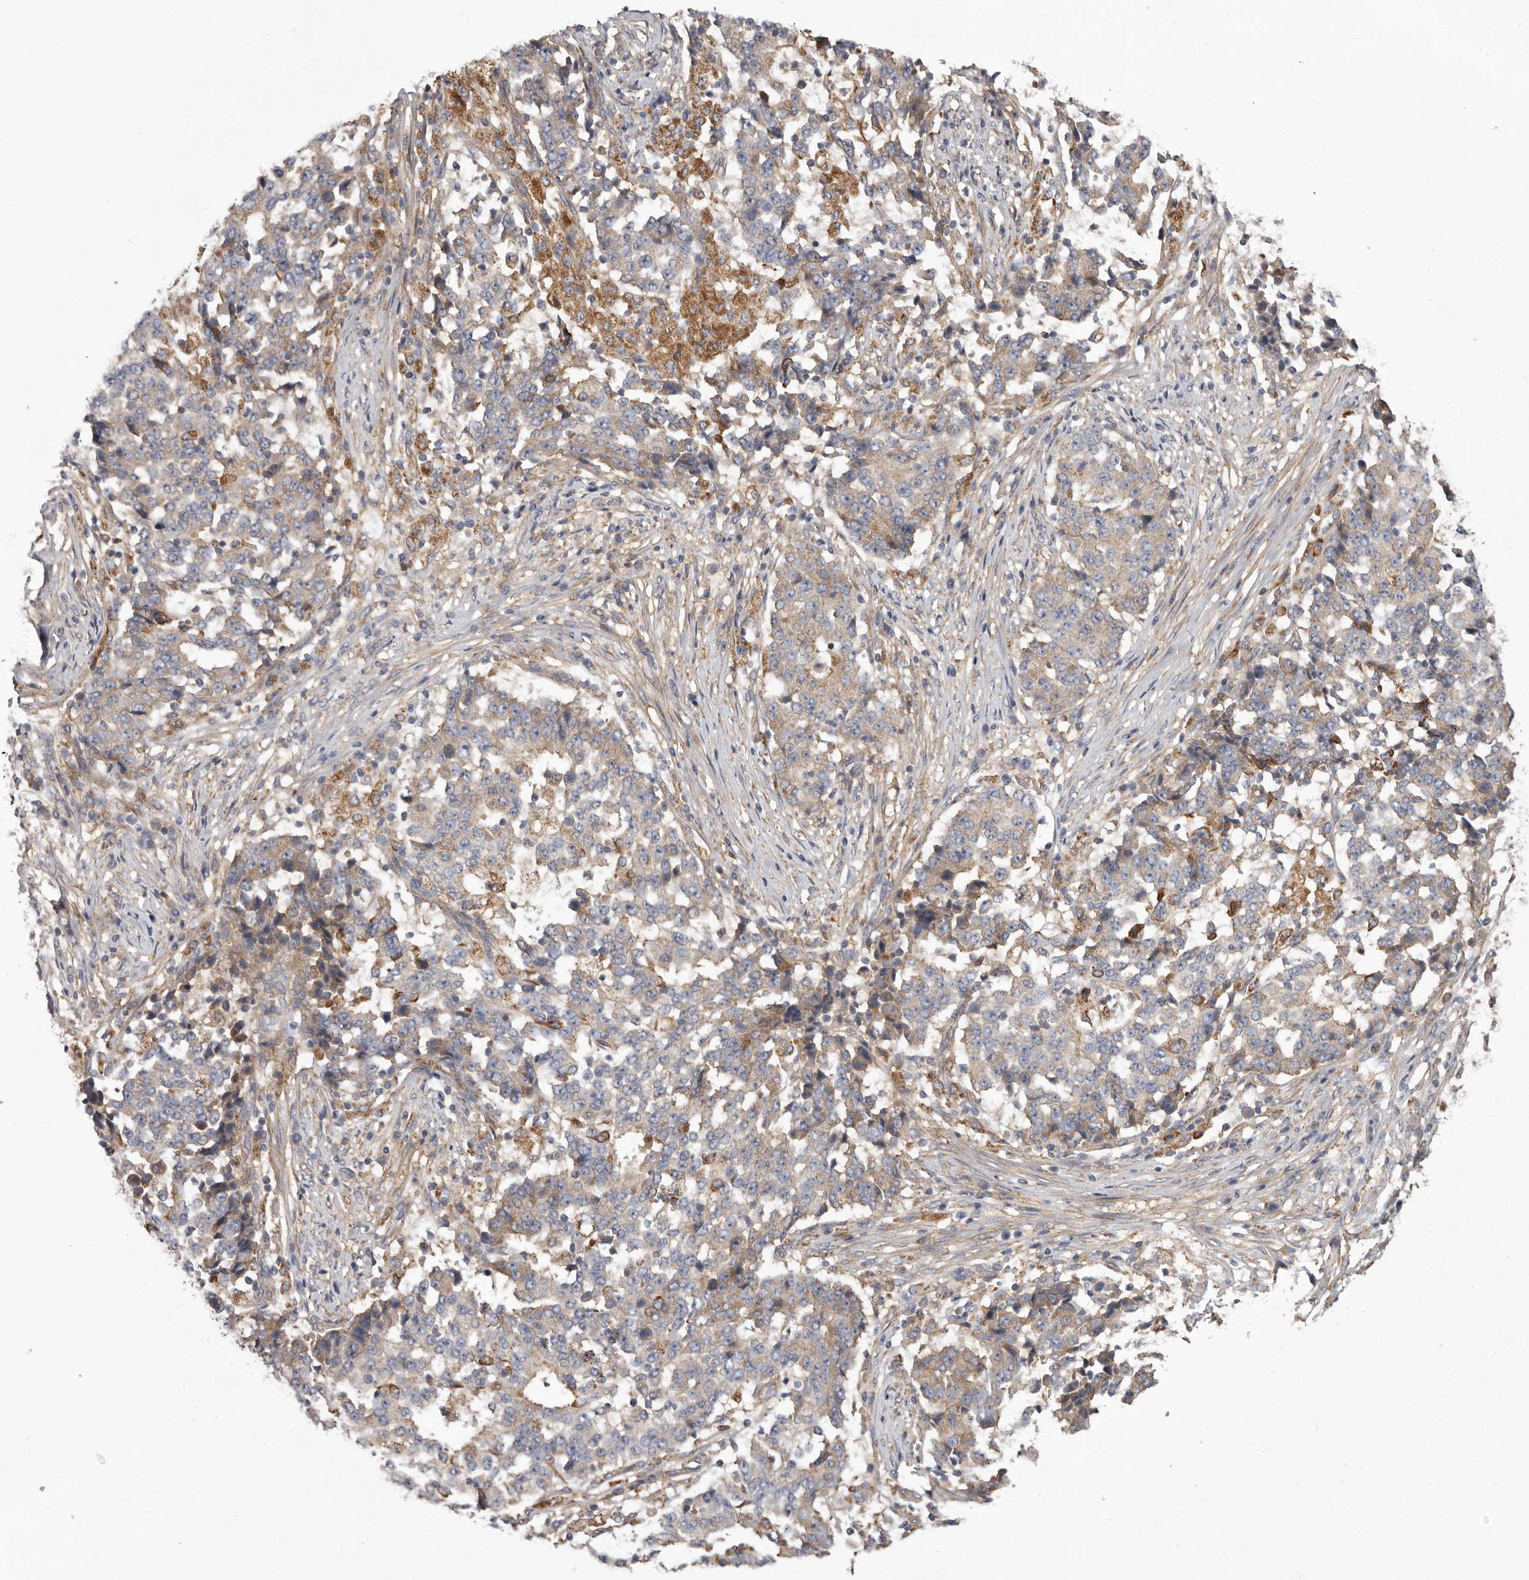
{"staining": {"intensity": "moderate", "quantity": "<25%", "location": "cytoplasmic/membranous"}, "tissue": "stomach cancer", "cell_type": "Tumor cells", "image_type": "cancer", "snomed": [{"axis": "morphology", "description": "Adenocarcinoma, NOS"}, {"axis": "topography", "description": "Stomach"}], "caption": "Immunohistochemical staining of stomach adenocarcinoma shows low levels of moderate cytoplasmic/membranous protein positivity in about <25% of tumor cells. Nuclei are stained in blue.", "gene": "ENAH", "patient": {"sex": "male", "age": 59}}